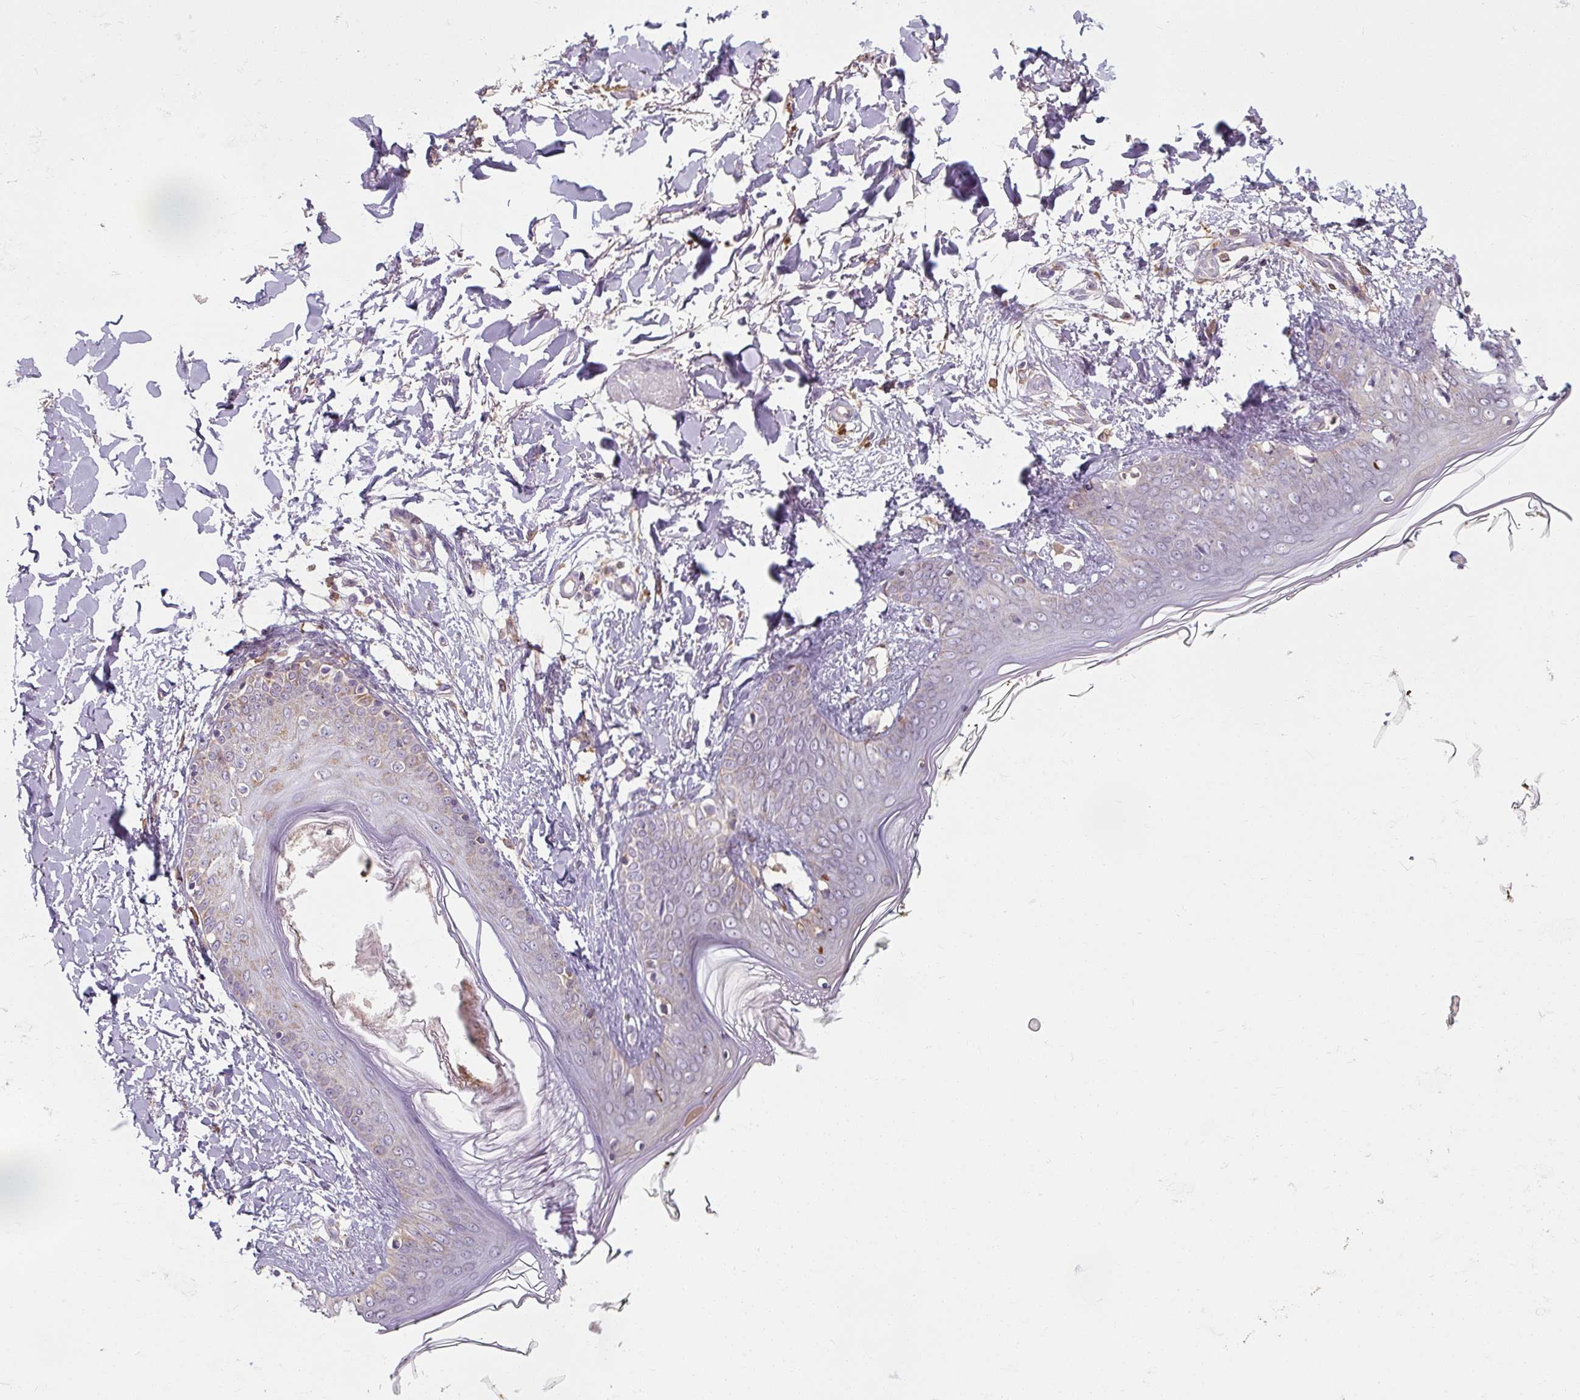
{"staining": {"intensity": "negative", "quantity": "none", "location": "none"}, "tissue": "skin", "cell_type": "Fibroblasts", "image_type": "normal", "snomed": [{"axis": "morphology", "description": "Normal tissue, NOS"}, {"axis": "topography", "description": "Skin"}], "caption": "An IHC histopathology image of benign skin is shown. There is no staining in fibroblasts of skin. (Stains: DAB (3,3'-diaminobenzidine) immunohistochemistry with hematoxylin counter stain, Microscopy: brightfield microscopy at high magnification).", "gene": "TSEN54", "patient": {"sex": "female", "age": 34}}